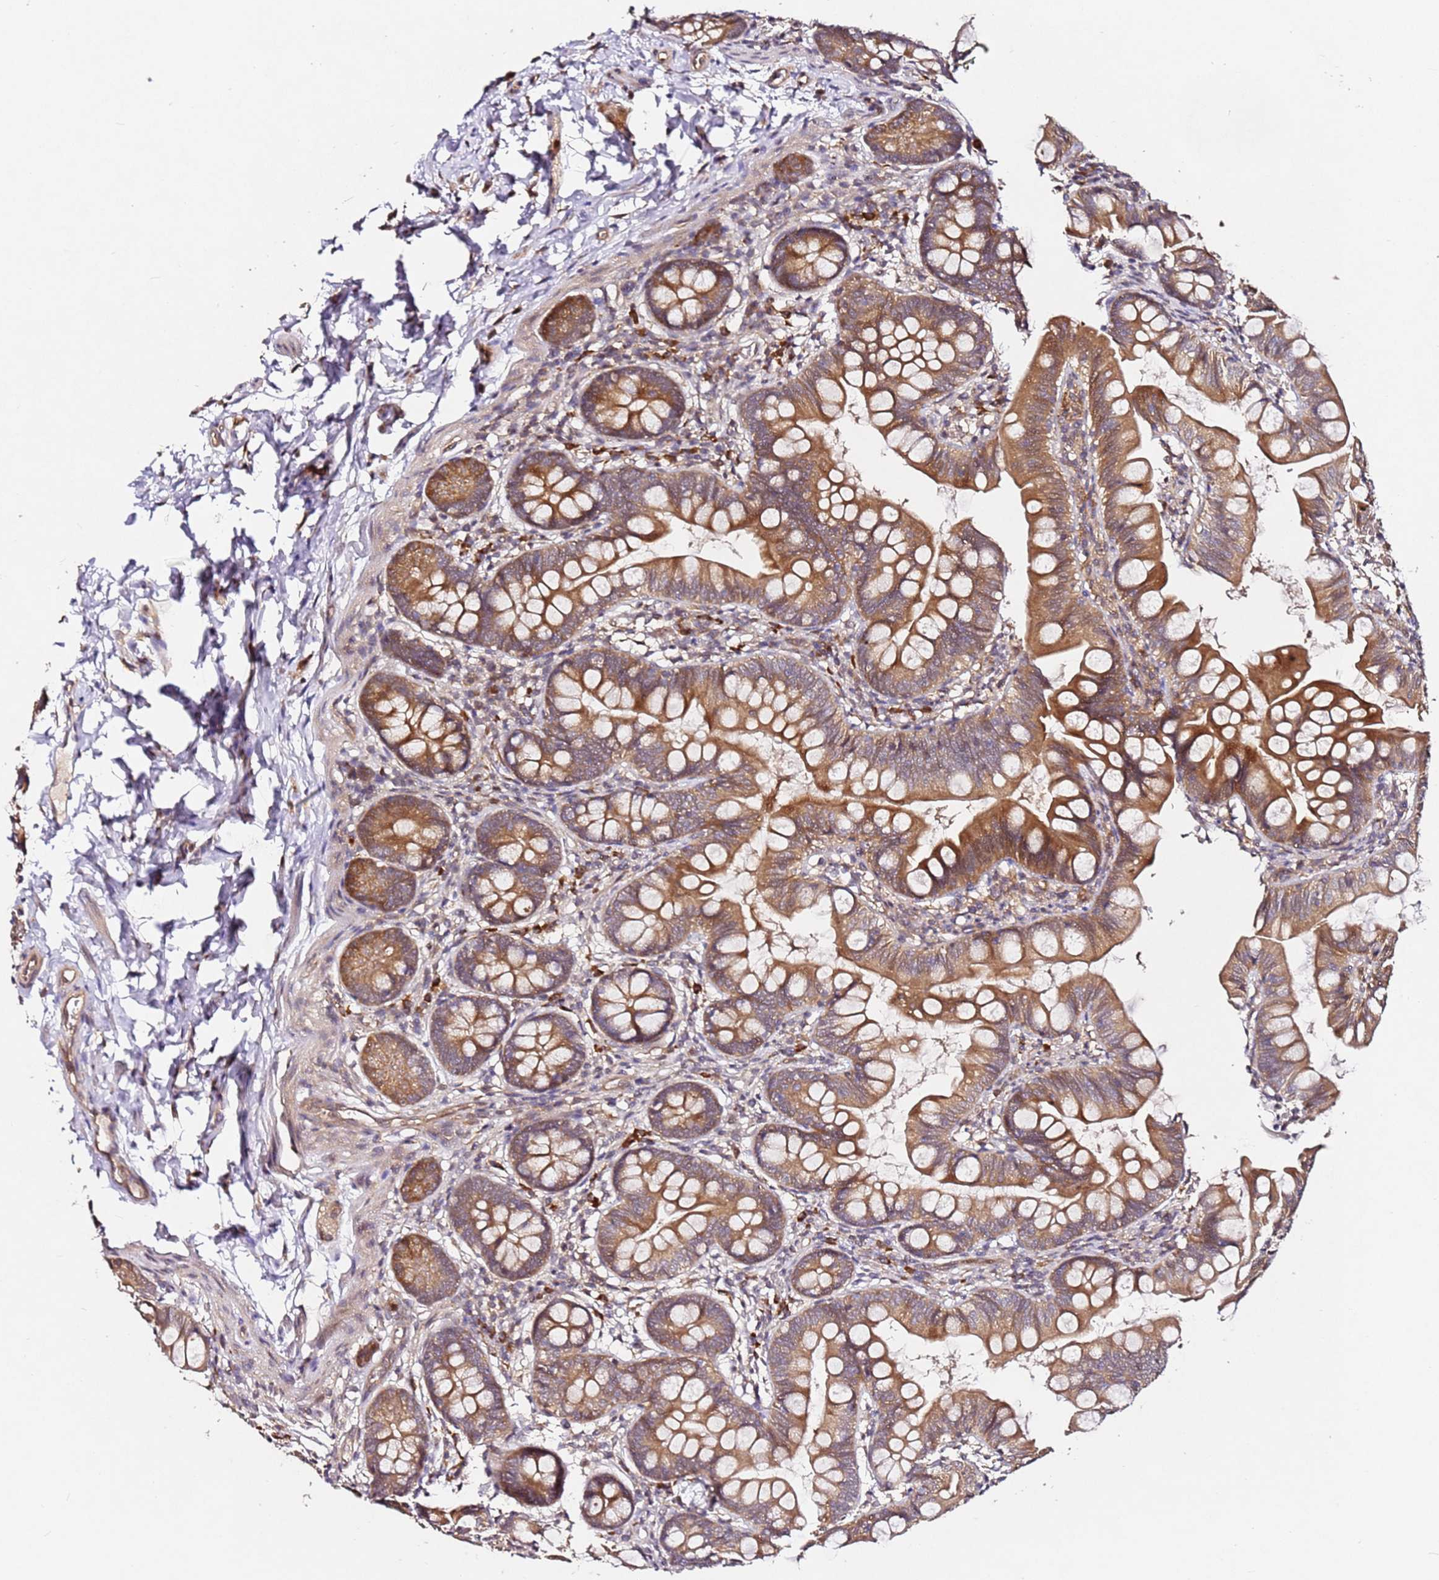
{"staining": {"intensity": "moderate", "quantity": ">75%", "location": "cytoplasmic/membranous"}, "tissue": "small intestine", "cell_type": "Glandular cells", "image_type": "normal", "snomed": [{"axis": "morphology", "description": "Normal tissue, NOS"}, {"axis": "topography", "description": "Small intestine"}], "caption": "Moderate cytoplasmic/membranous protein staining is appreciated in about >75% of glandular cells in small intestine.", "gene": "ALG11", "patient": {"sex": "male", "age": 7}}